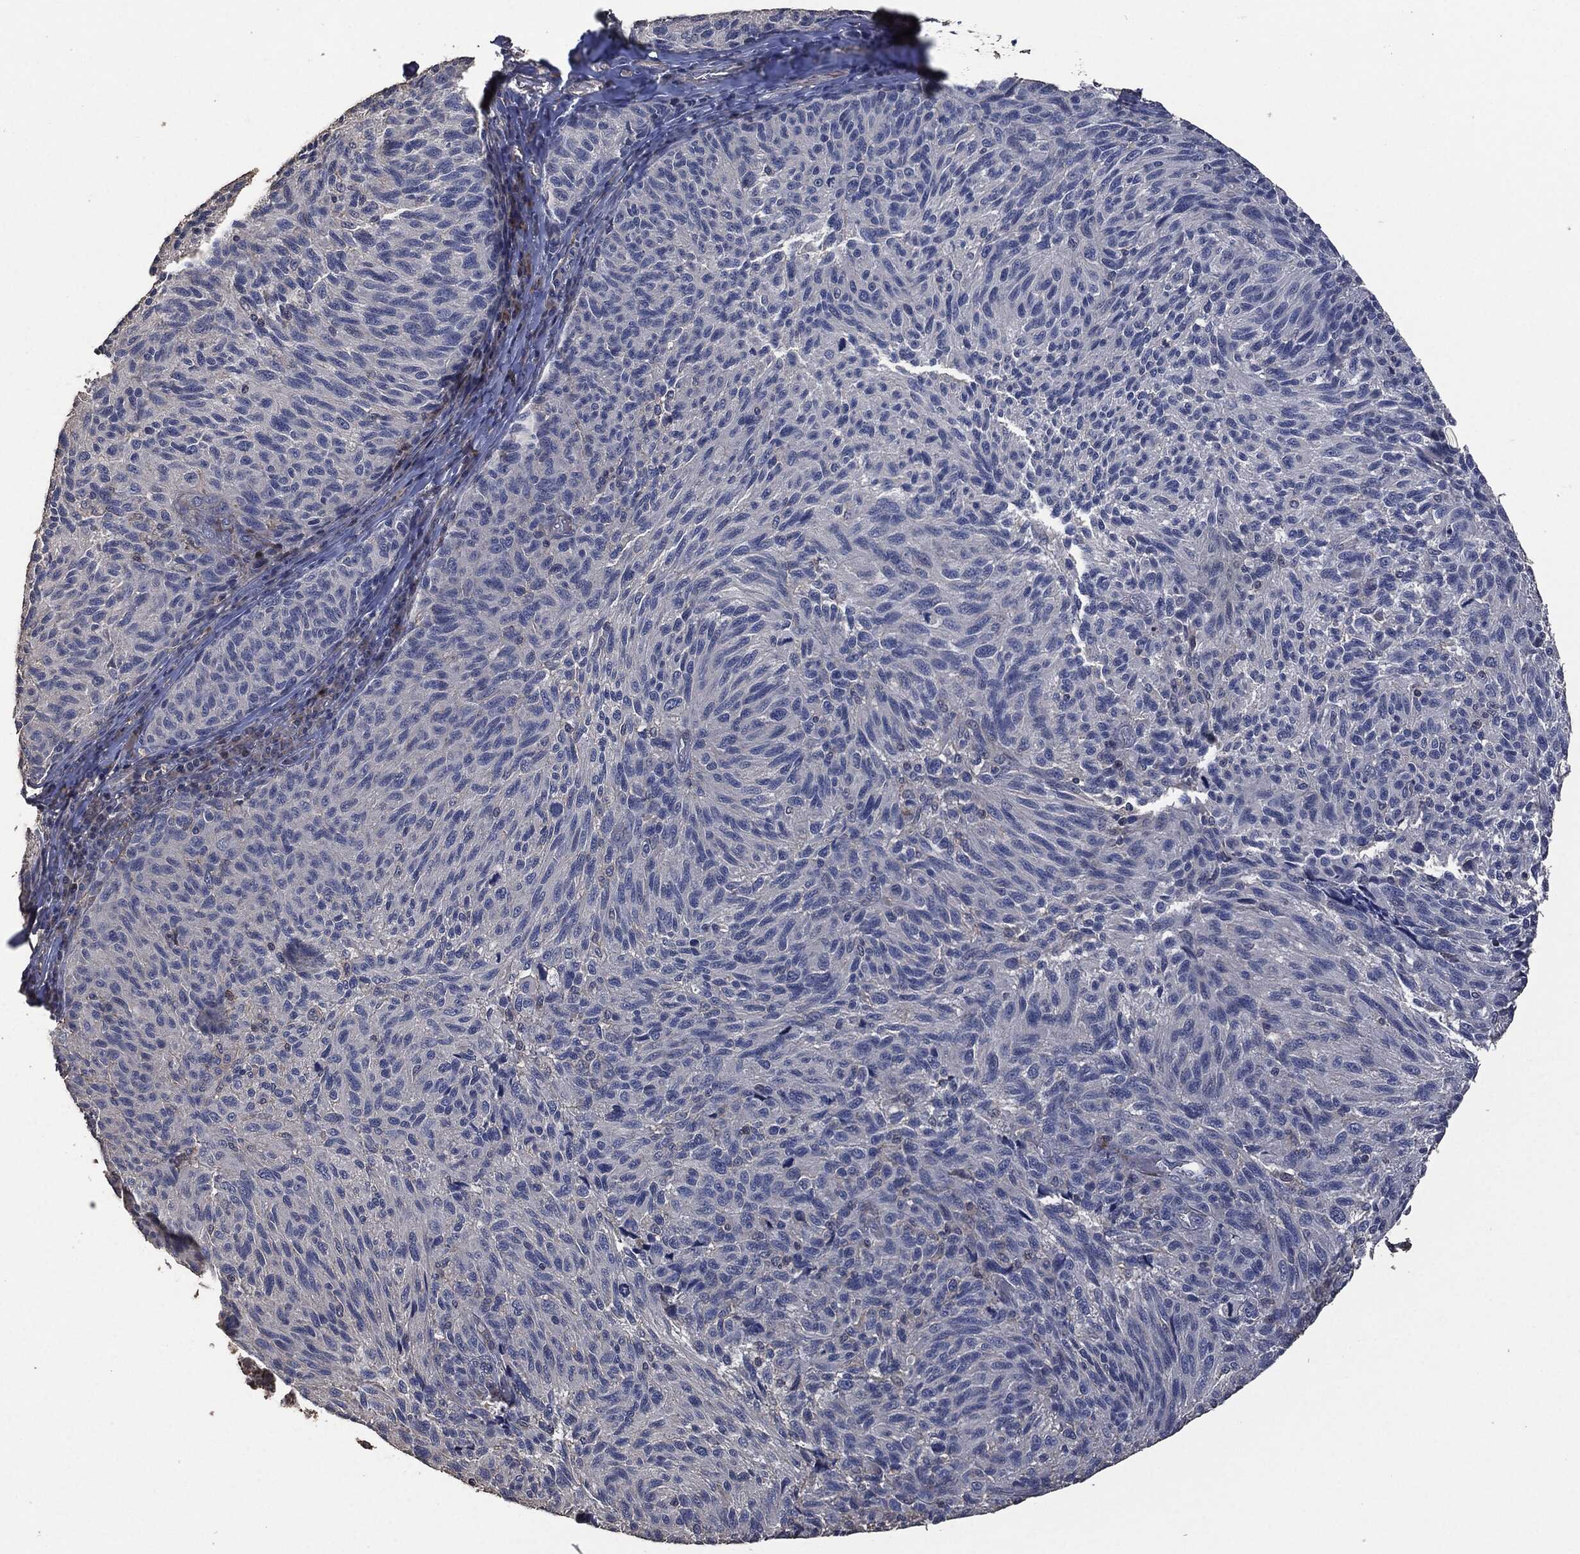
{"staining": {"intensity": "negative", "quantity": "none", "location": "none"}, "tissue": "melanoma", "cell_type": "Tumor cells", "image_type": "cancer", "snomed": [{"axis": "morphology", "description": "Malignant melanoma, NOS"}, {"axis": "topography", "description": "Skin"}], "caption": "Tumor cells are negative for protein expression in human melanoma.", "gene": "MSLN", "patient": {"sex": "female", "age": 73}}